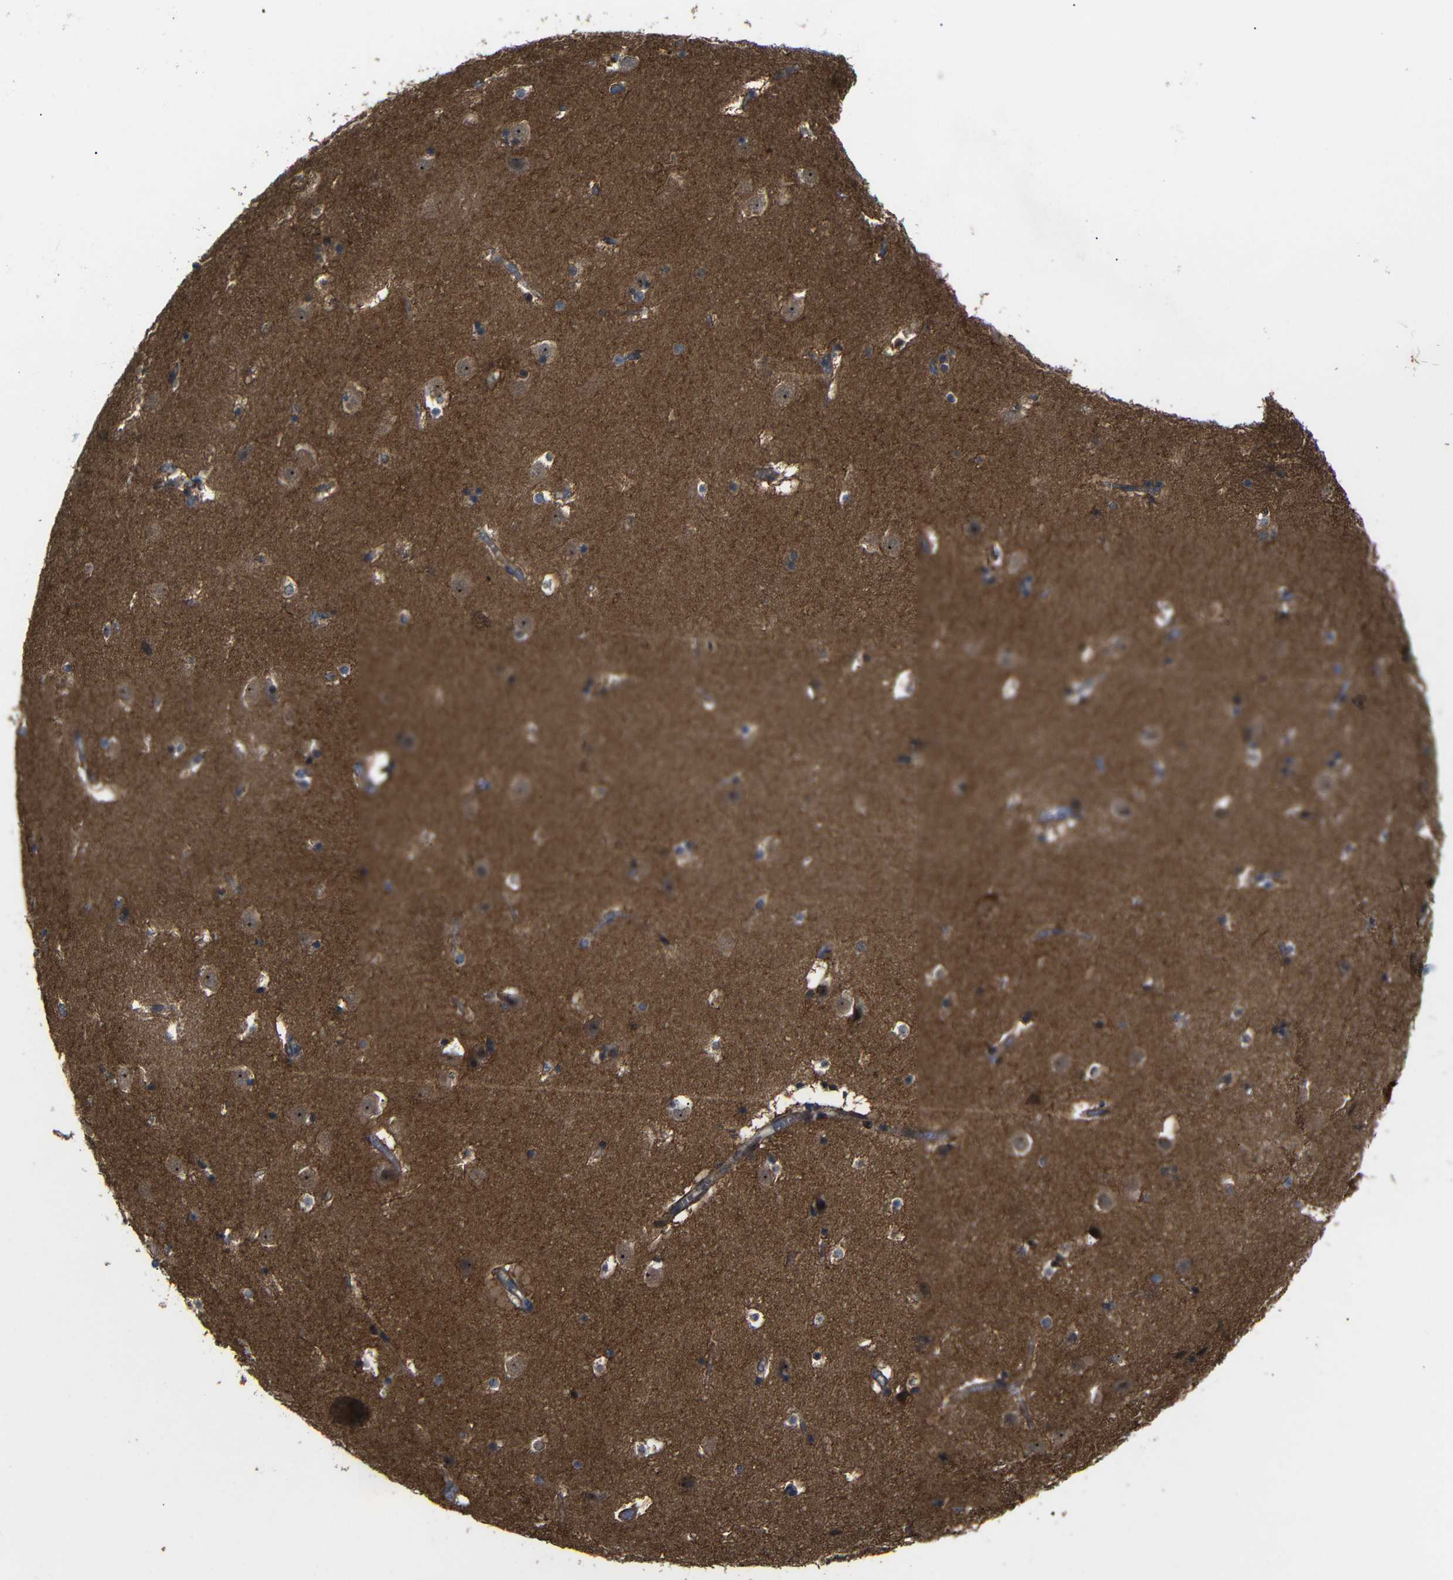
{"staining": {"intensity": "negative", "quantity": "none", "location": "none"}, "tissue": "caudate", "cell_type": "Glial cells", "image_type": "normal", "snomed": [{"axis": "morphology", "description": "Normal tissue, NOS"}, {"axis": "topography", "description": "Lateral ventricle wall"}], "caption": "This is an IHC micrograph of normal caudate. There is no positivity in glial cells.", "gene": "P3H2", "patient": {"sex": "male", "age": 45}}